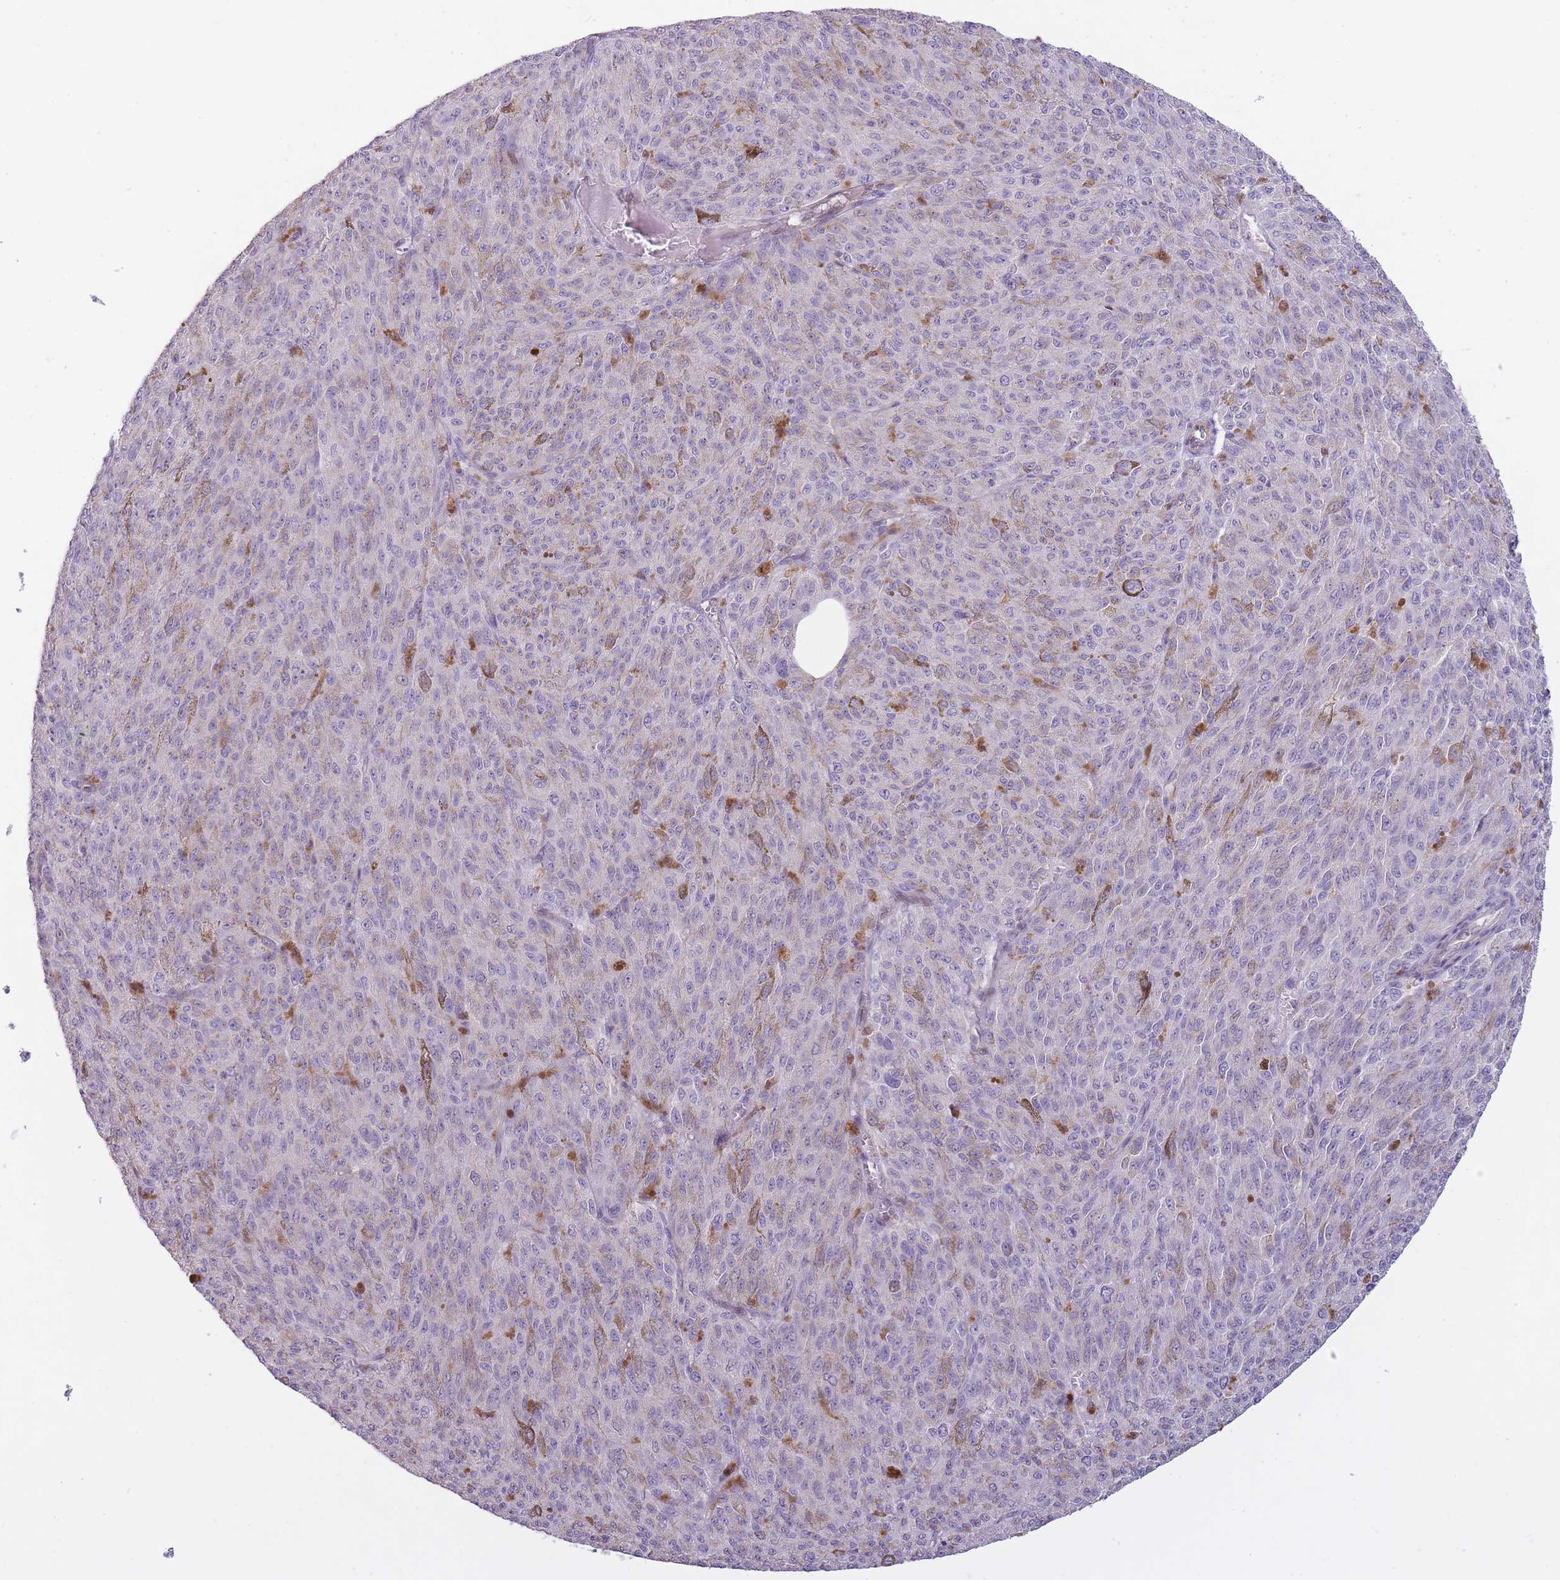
{"staining": {"intensity": "weak", "quantity": "<25%", "location": "cytoplasmic/membranous"}, "tissue": "melanoma", "cell_type": "Tumor cells", "image_type": "cancer", "snomed": [{"axis": "morphology", "description": "Malignant melanoma, NOS"}, {"axis": "topography", "description": "Skin"}], "caption": "DAB immunohistochemical staining of human melanoma exhibits no significant positivity in tumor cells.", "gene": "LGALS9", "patient": {"sex": "female", "age": 52}}